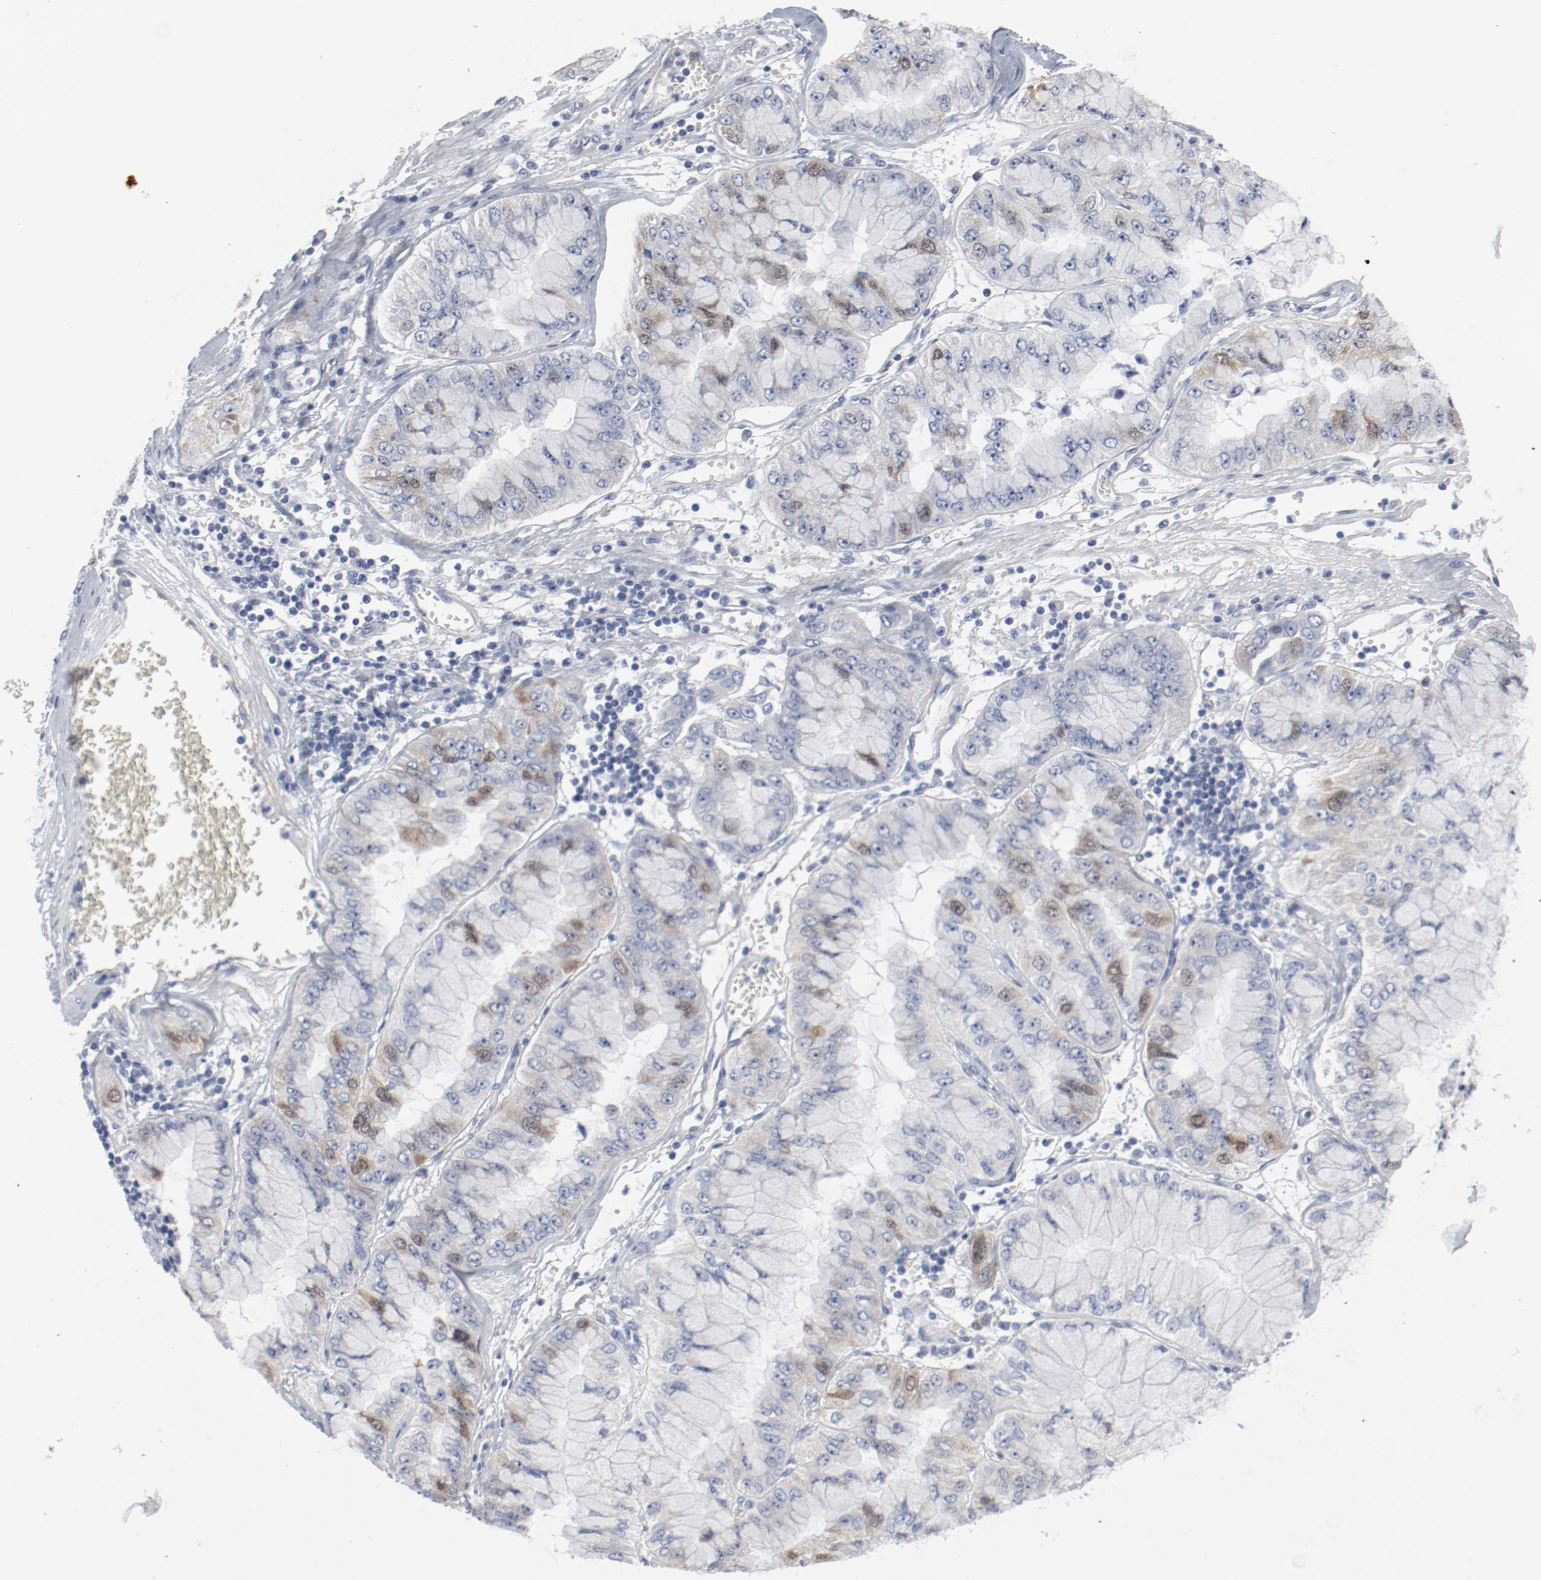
{"staining": {"intensity": "moderate", "quantity": "<25%", "location": "cytoplasmic/membranous,nuclear"}, "tissue": "liver cancer", "cell_type": "Tumor cells", "image_type": "cancer", "snomed": [{"axis": "morphology", "description": "Cholangiocarcinoma"}, {"axis": "topography", "description": "Liver"}], "caption": "Immunohistochemical staining of human liver cancer exhibits low levels of moderate cytoplasmic/membranous and nuclear protein positivity in about <25% of tumor cells.", "gene": "CDK1", "patient": {"sex": "female", "age": 79}}